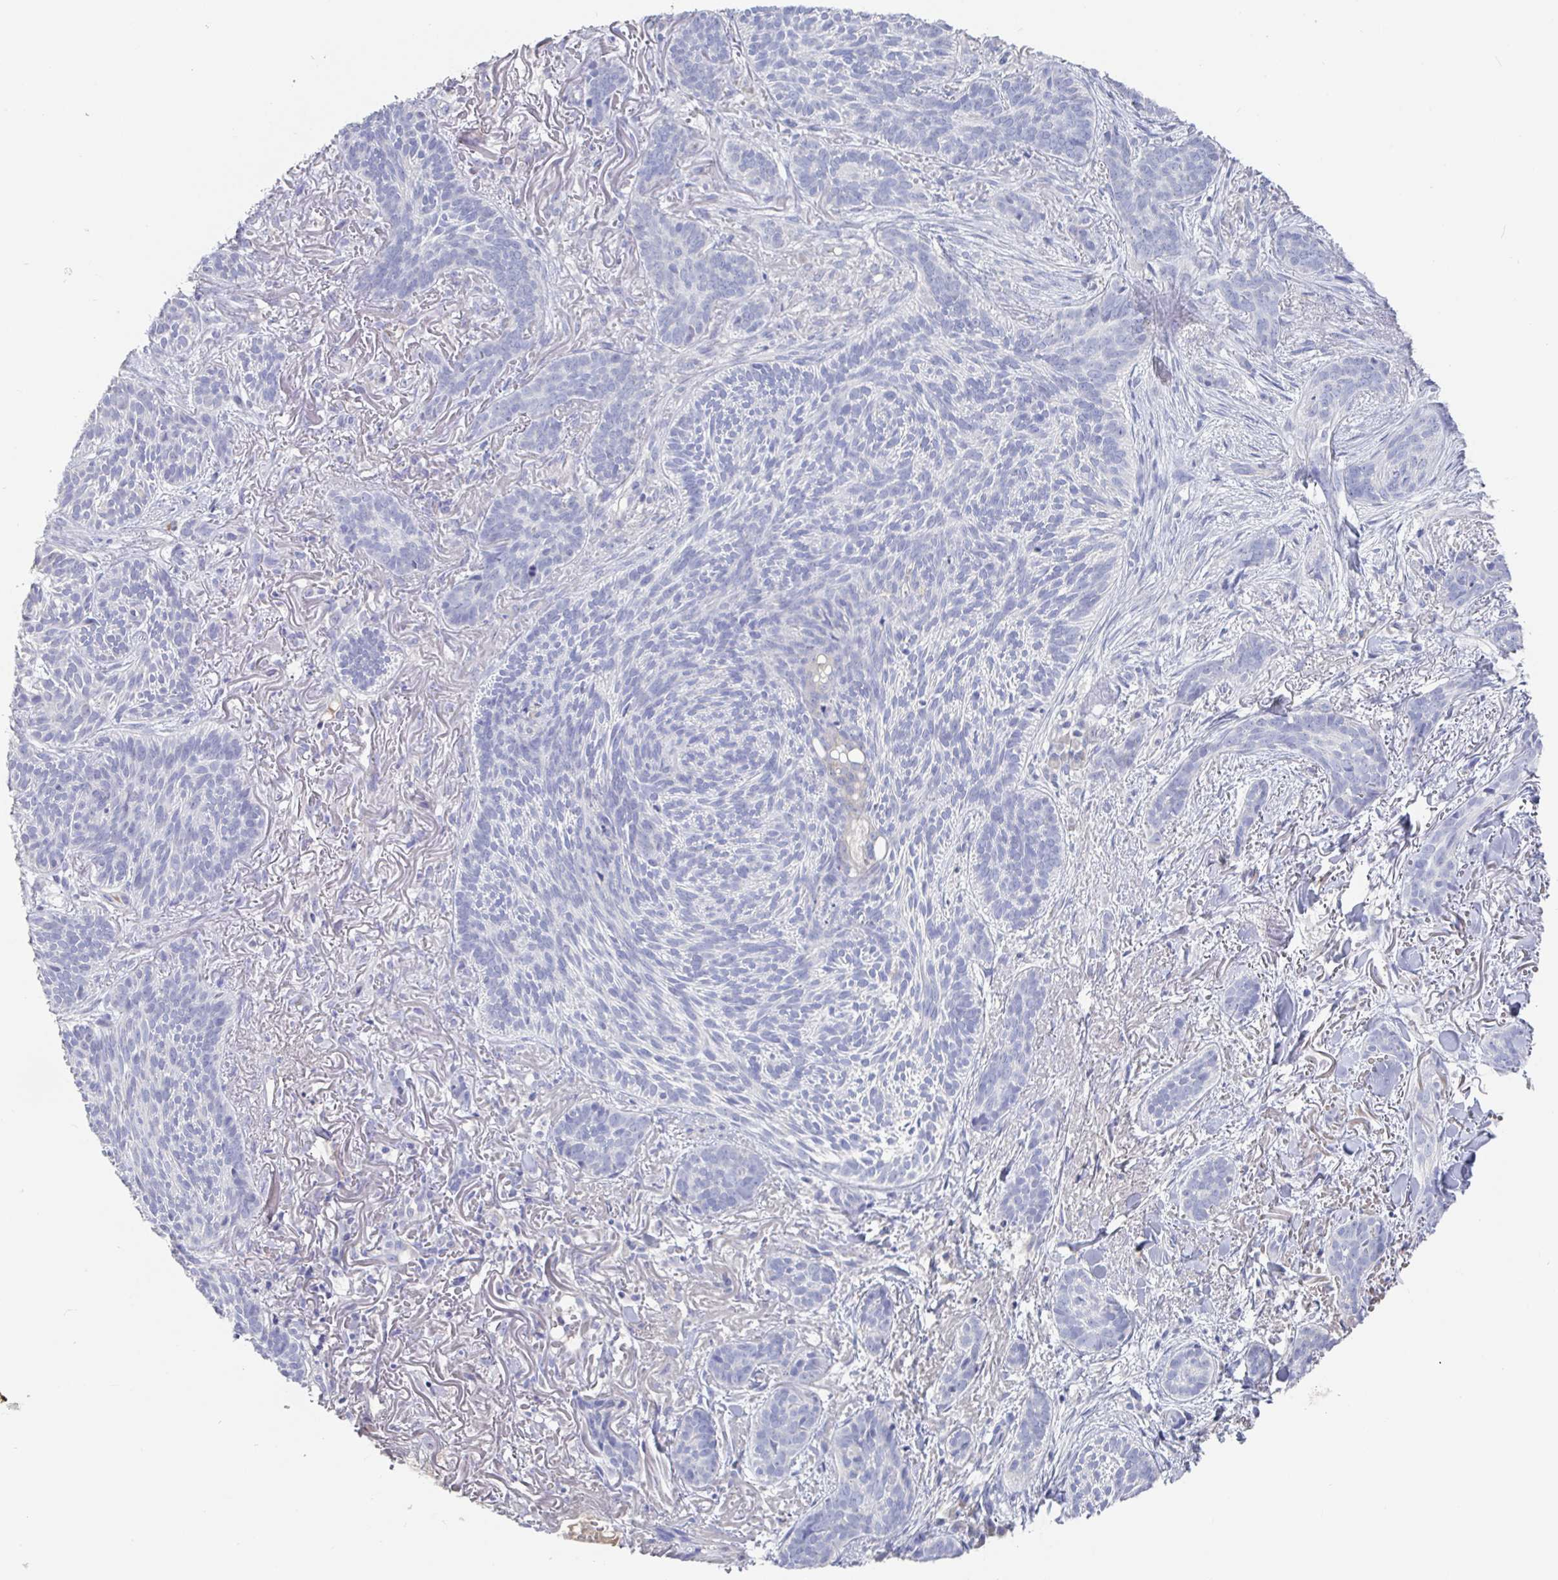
{"staining": {"intensity": "negative", "quantity": "none", "location": "none"}, "tissue": "skin cancer", "cell_type": "Tumor cells", "image_type": "cancer", "snomed": [{"axis": "morphology", "description": "Basal cell carcinoma"}, {"axis": "topography", "description": "Skin"}], "caption": "Human basal cell carcinoma (skin) stained for a protein using IHC exhibits no staining in tumor cells.", "gene": "GPR148", "patient": {"sex": "female", "age": 78}}